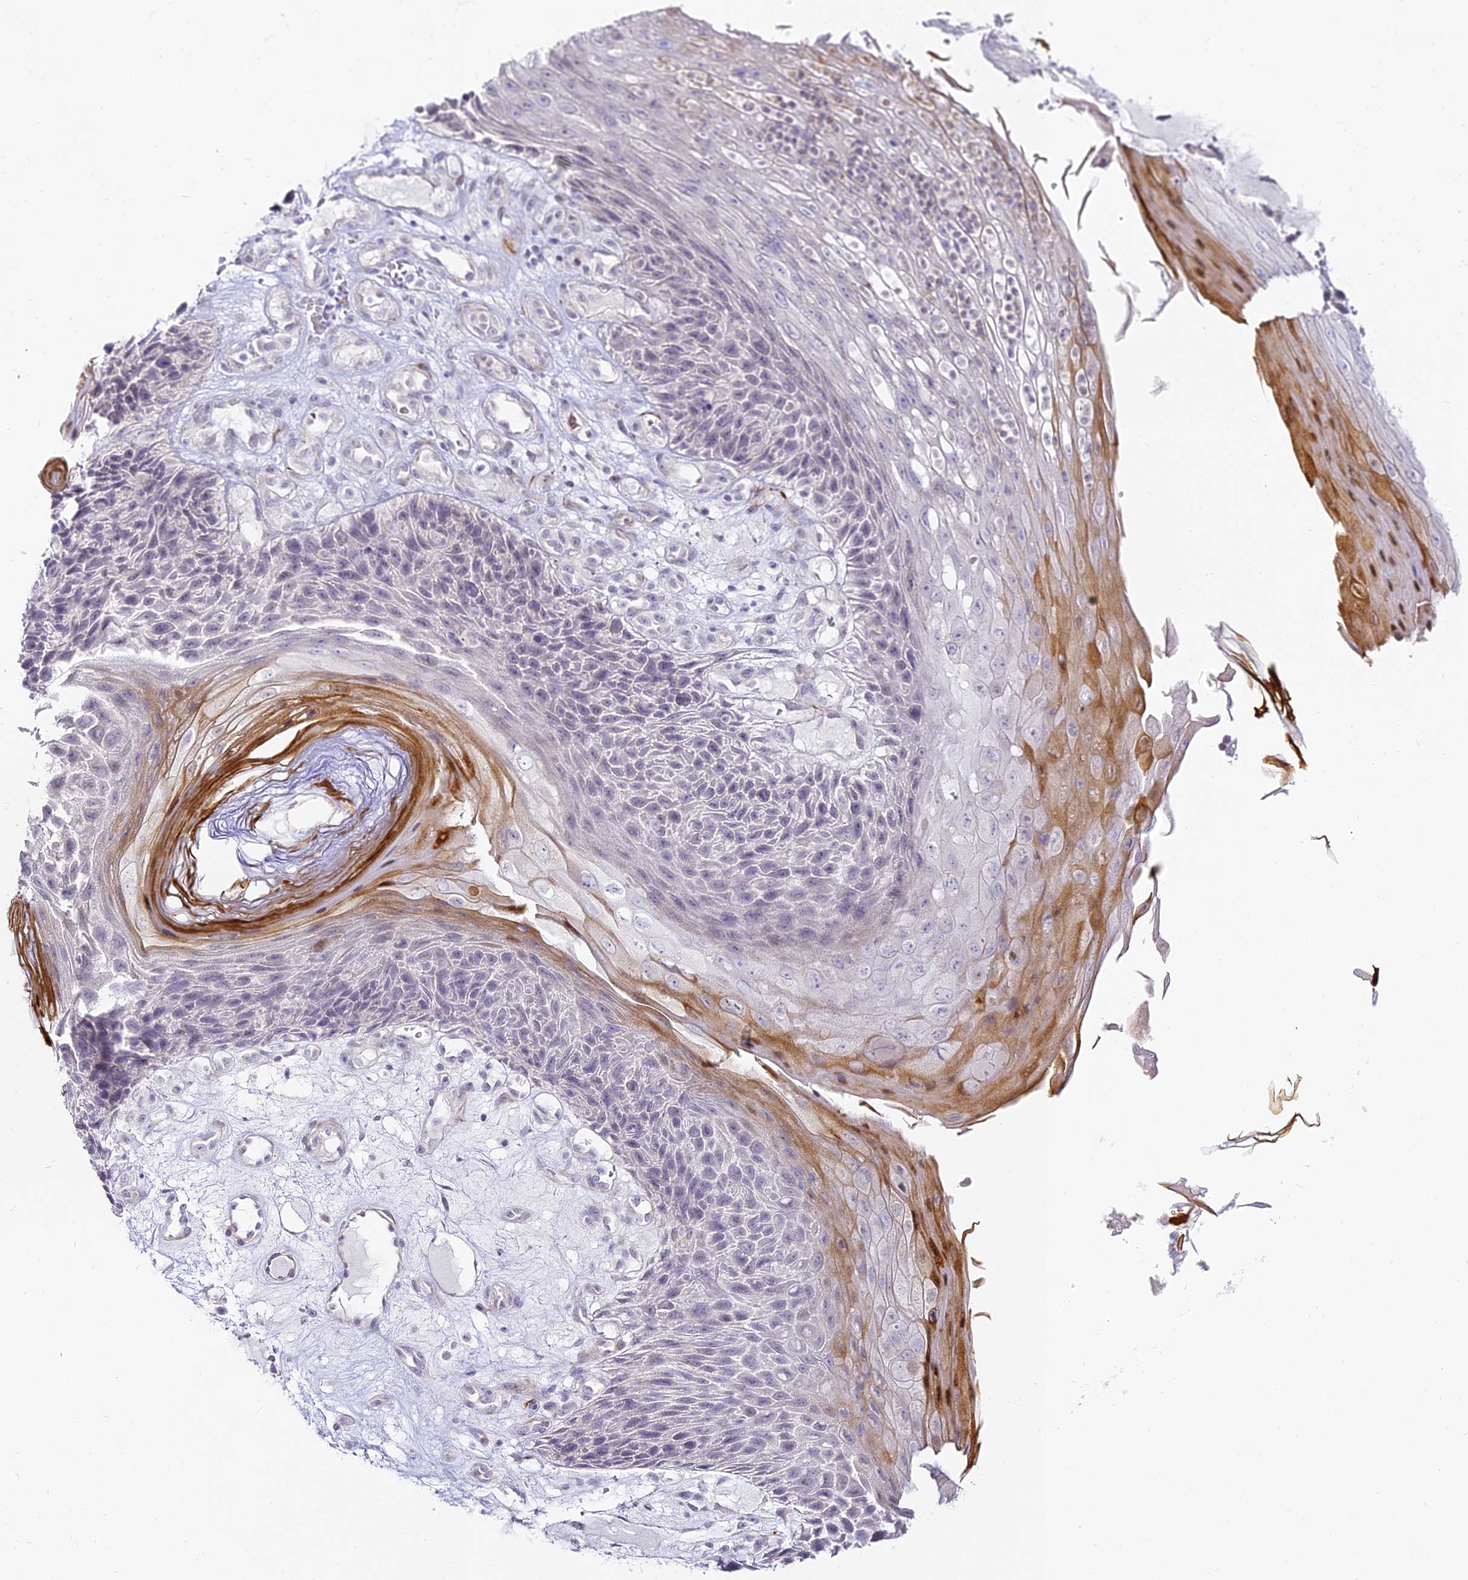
{"staining": {"intensity": "negative", "quantity": "none", "location": "none"}, "tissue": "skin cancer", "cell_type": "Tumor cells", "image_type": "cancer", "snomed": [{"axis": "morphology", "description": "Squamous cell carcinoma, NOS"}, {"axis": "topography", "description": "Skin"}], "caption": "DAB (3,3'-diaminobenzidine) immunohistochemical staining of human skin cancer (squamous cell carcinoma) reveals no significant positivity in tumor cells.", "gene": "ALPG", "patient": {"sex": "female", "age": 88}}